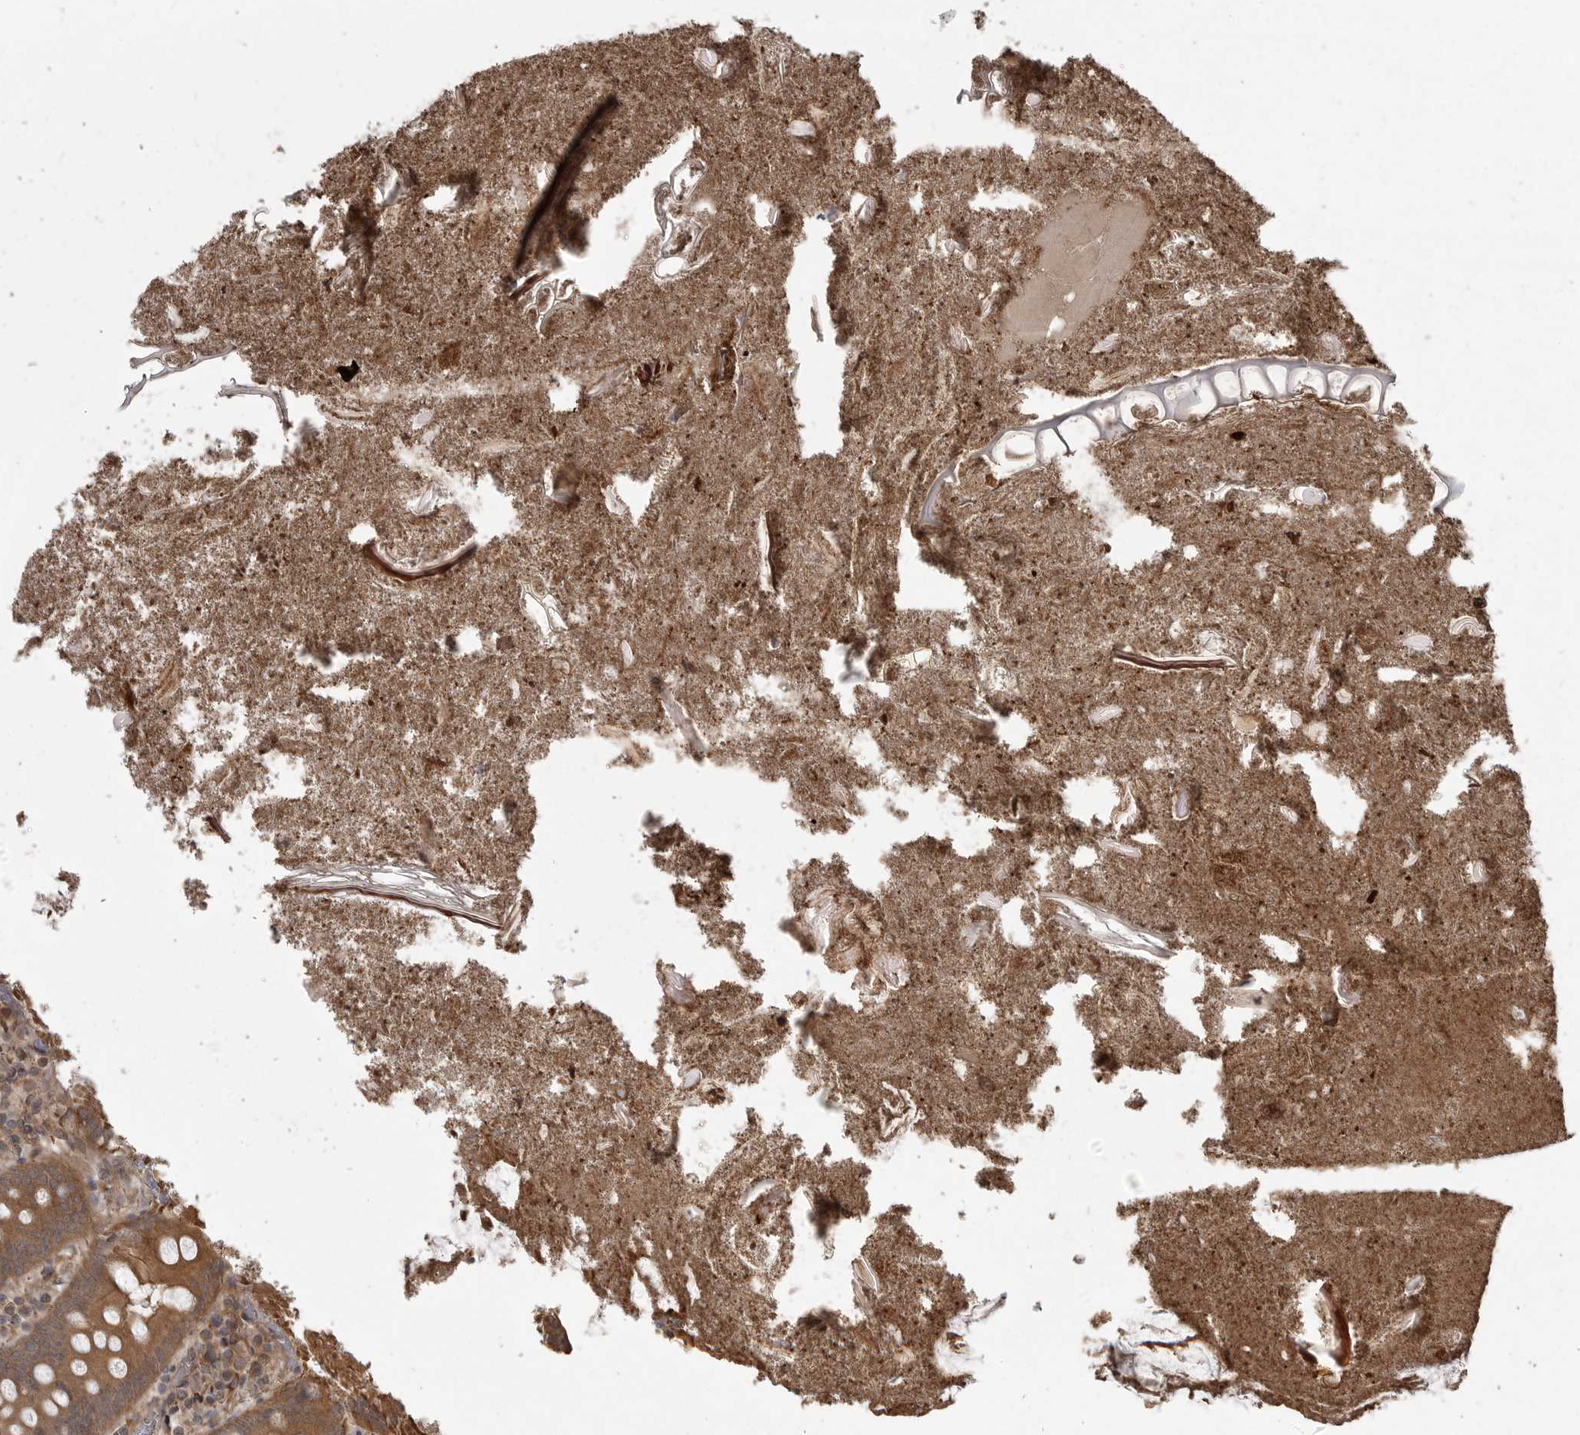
{"staining": {"intensity": "moderate", "quantity": ">75%", "location": "cytoplasmic/membranous"}, "tissue": "appendix", "cell_type": "Glandular cells", "image_type": "normal", "snomed": [{"axis": "morphology", "description": "Normal tissue, NOS"}, {"axis": "topography", "description": "Appendix"}], "caption": "IHC (DAB (3,3'-diaminobenzidine)) staining of benign human appendix demonstrates moderate cytoplasmic/membranous protein expression in about >75% of glandular cells. The staining was performed using DAB (3,3'-diaminobenzidine) to visualize the protein expression in brown, while the nuclei were stained in blue with hematoxylin (Magnification: 20x).", "gene": "DNAJC8", "patient": {"sex": "female", "age": 17}}